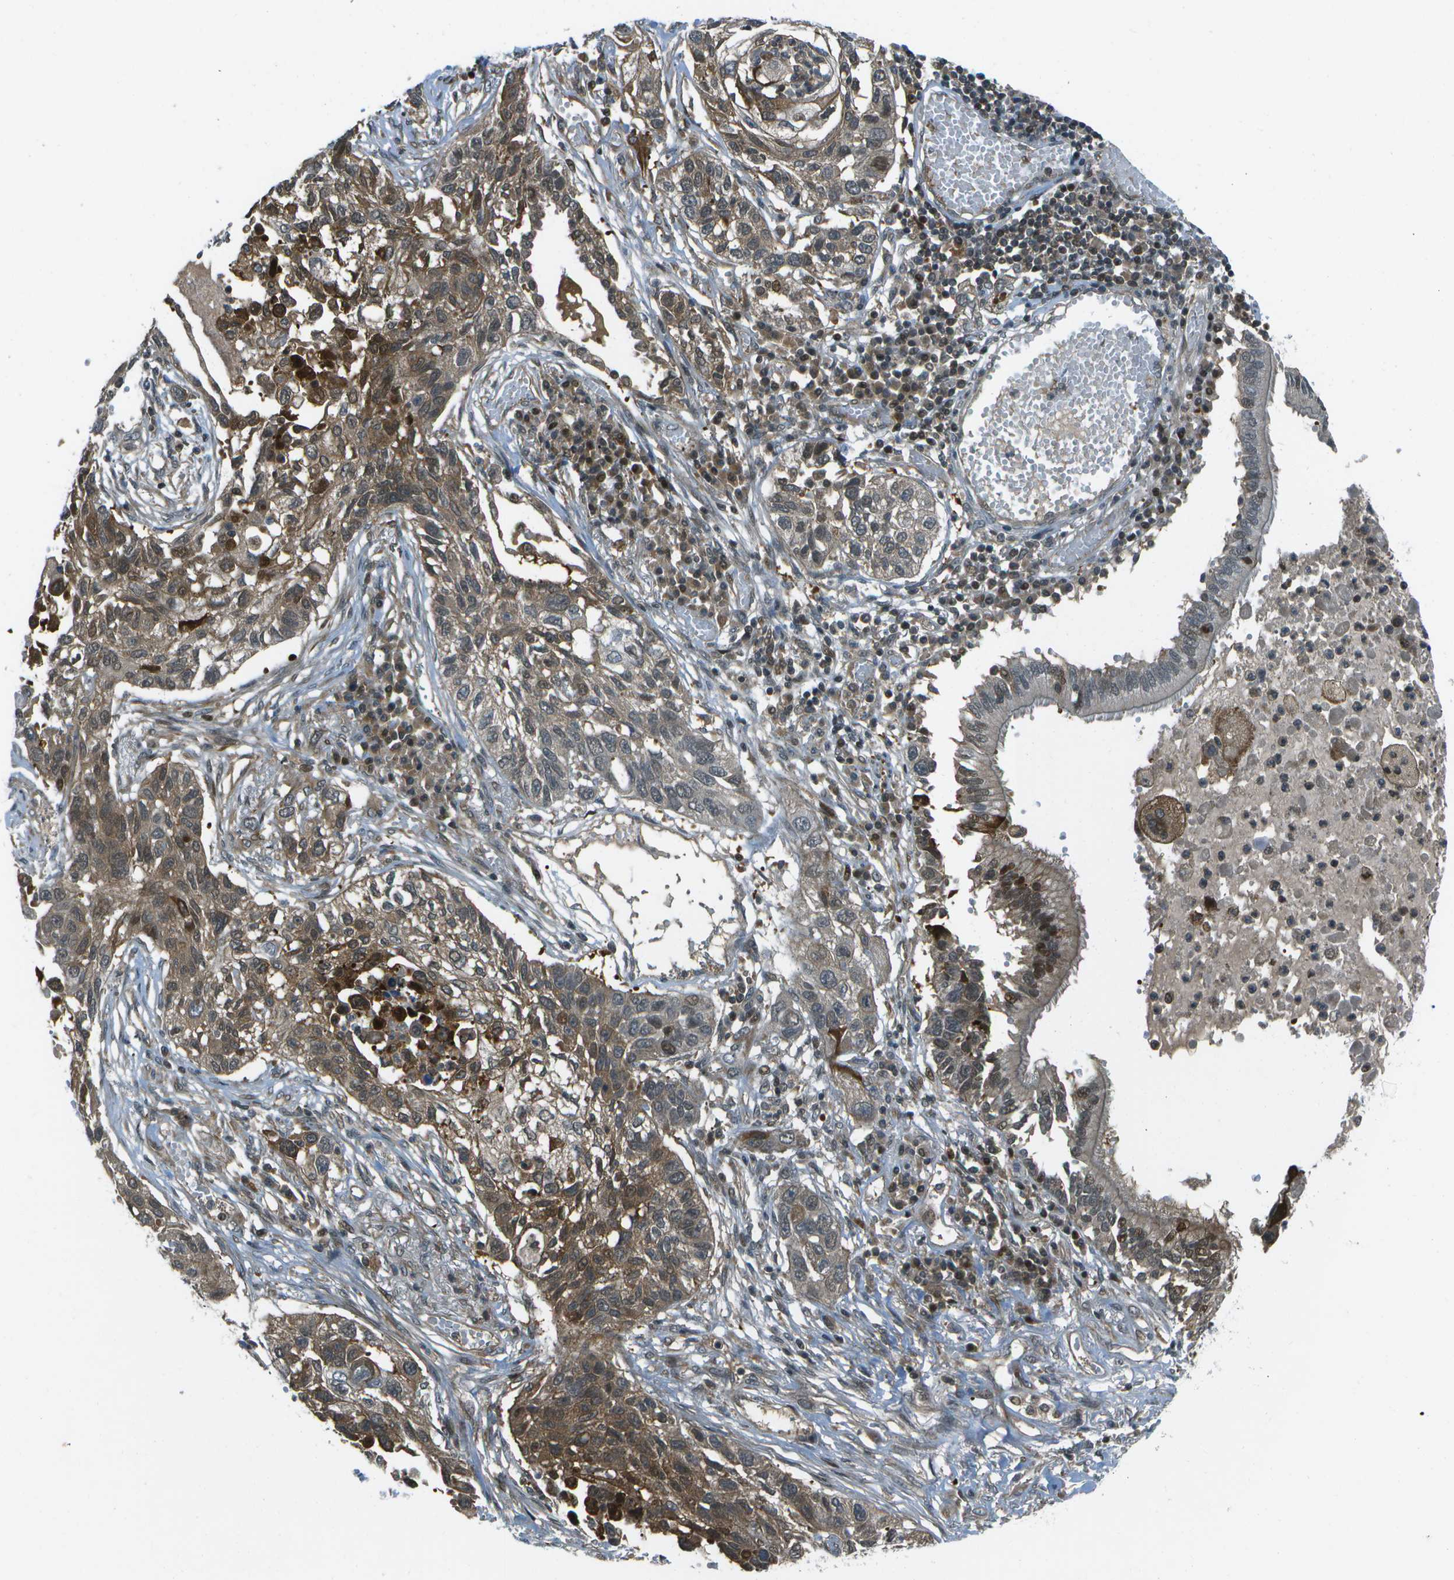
{"staining": {"intensity": "moderate", "quantity": ">75%", "location": "cytoplasmic/membranous"}, "tissue": "lung cancer", "cell_type": "Tumor cells", "image_type": "cancer", "snomed": [{"axis": "morphology", "description": "Squamous cell carcinoma, NOS"}, {"axis": "topography", "description": "Lung"}], "caption": "Immunohistochemistry (DAB (3,3'-diaminobenzidine)) staining of human lung cancer (squamous cell carcinoma) demonstrates moderate cytoplasmic/membranous protein staining in approximately >75% of tumor cells. (IHC, brightfield microscopy, high magnification).", "gene": "TMEM19", "patient": {"sex": "male", "age": 71}}